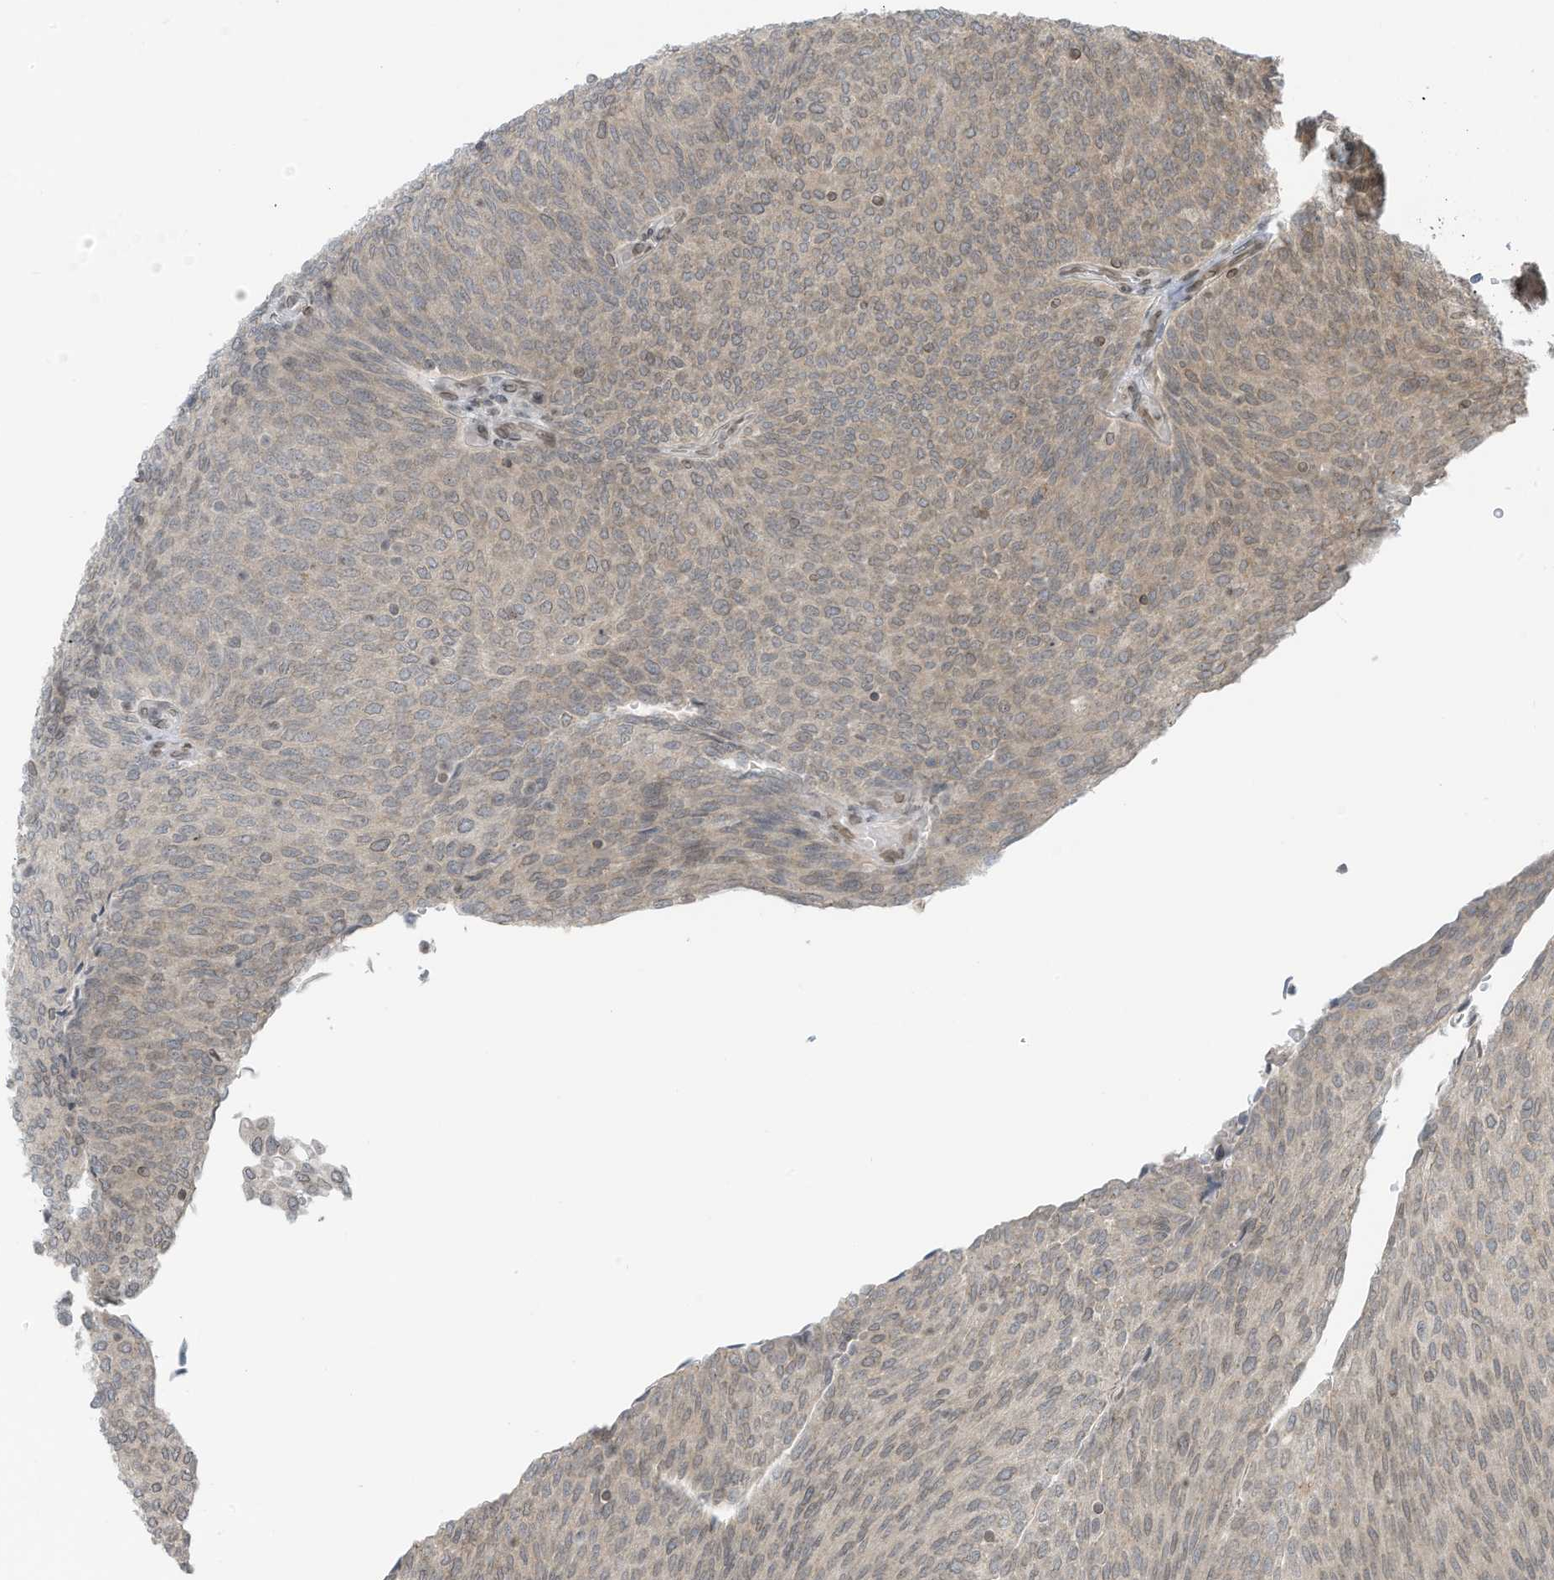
{"staining": {"intensity": "weak", "quantity": "<25%", "location": "cytoplasmic/membranous,nuclear"}, "tissue": "urothelial cancer", "cell_type": "Tumor cells", "image_type": "cancer", "snomed": [{"axis": "morphology", "description": "Urothelial carcinoma, Low grade"}, {"axis": "topography", "description": "Urinary bladder"}], "caption": "Tumor cells are negative for brown protein staining in urothelial cancer.", "gene": "RABL3", "patient": {"sex": "female", "age": 79}}